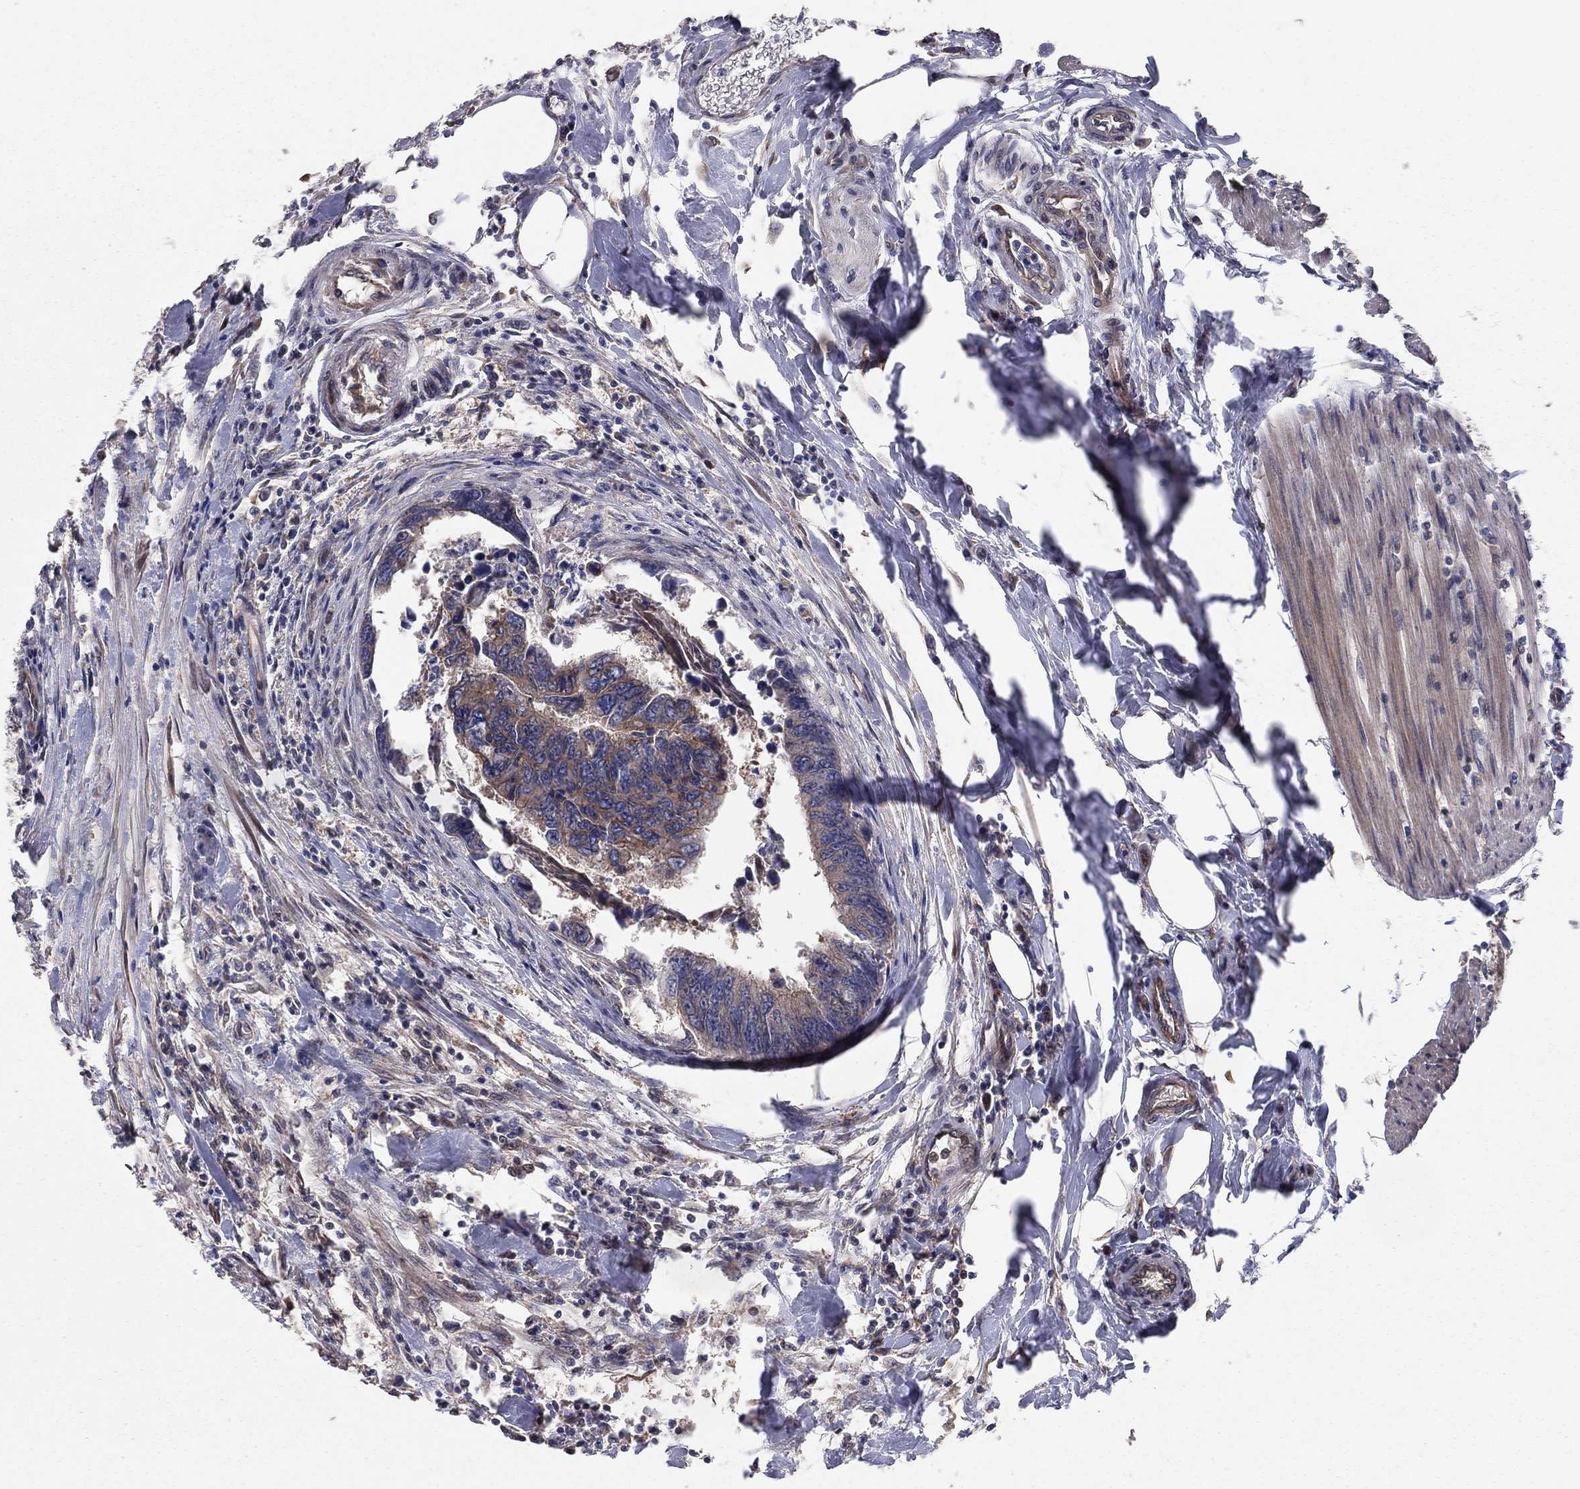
{"staining": {"intensity": "weak", "quantity": "25%-75%", "location": "cytoplasmic/membranous"}, "tissue": "colorectal cancer", "cell_type": "Tumor cells", "image_type": "cancer", "snomed": [{"axis": "morphology", "description": "Adenocarcinoma, NOS"}, {"axis": "topography", "description": "Colon"}], "caption": "Brown immunohistochemical staining in human colorectal cancer reveals weak cytoplasmic/membranous positivity in approximately 25%-75% of tumor cells. Ihc stains the protein in brown and the nuclei are stained blue.", "gene": "BABAM2", "patient": {"sex": "female", "age": 65}}